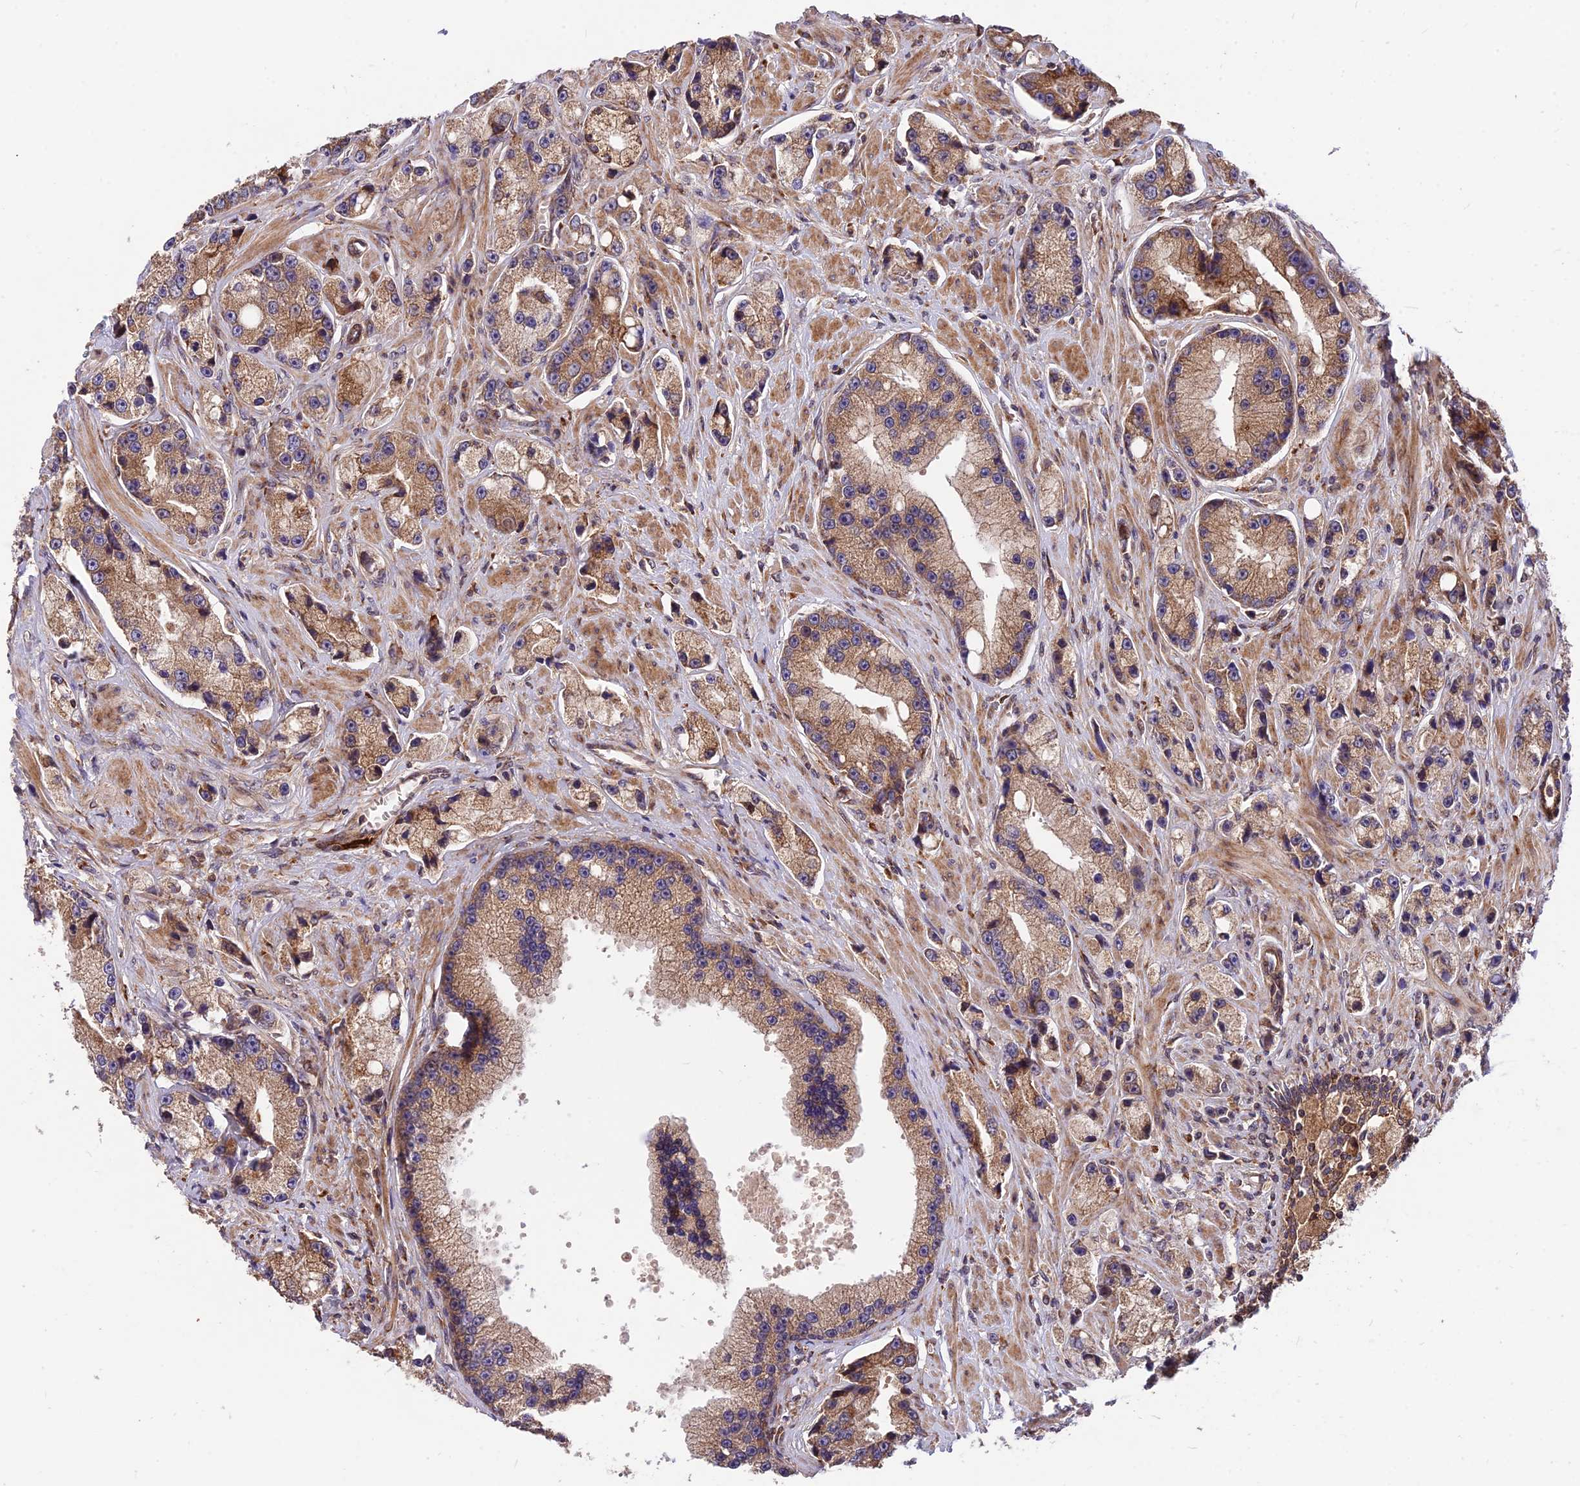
{"staining": {"intensity": "moderate", "quantity": ">75%", "location": "cytoplasmic/membranous"}, "tissue": "prostate cancer", "cell_type": "Tumor cells", "image_type": "cancer", "snomed": [{"axis": "morphology", "description": "Adenocarcinoma, High grade"}, {"axis": "topography", "description": "Prostate"}], "caption": "Prostate adenocarcinoma (high-grade) tissue reveals moderate cytoplasmic/membranous positivity in about >75% of tumor cells, visualized by immunohistochemistry.", "gene": "ROCK1", "patient": {"sex": "male", "age": 74}}